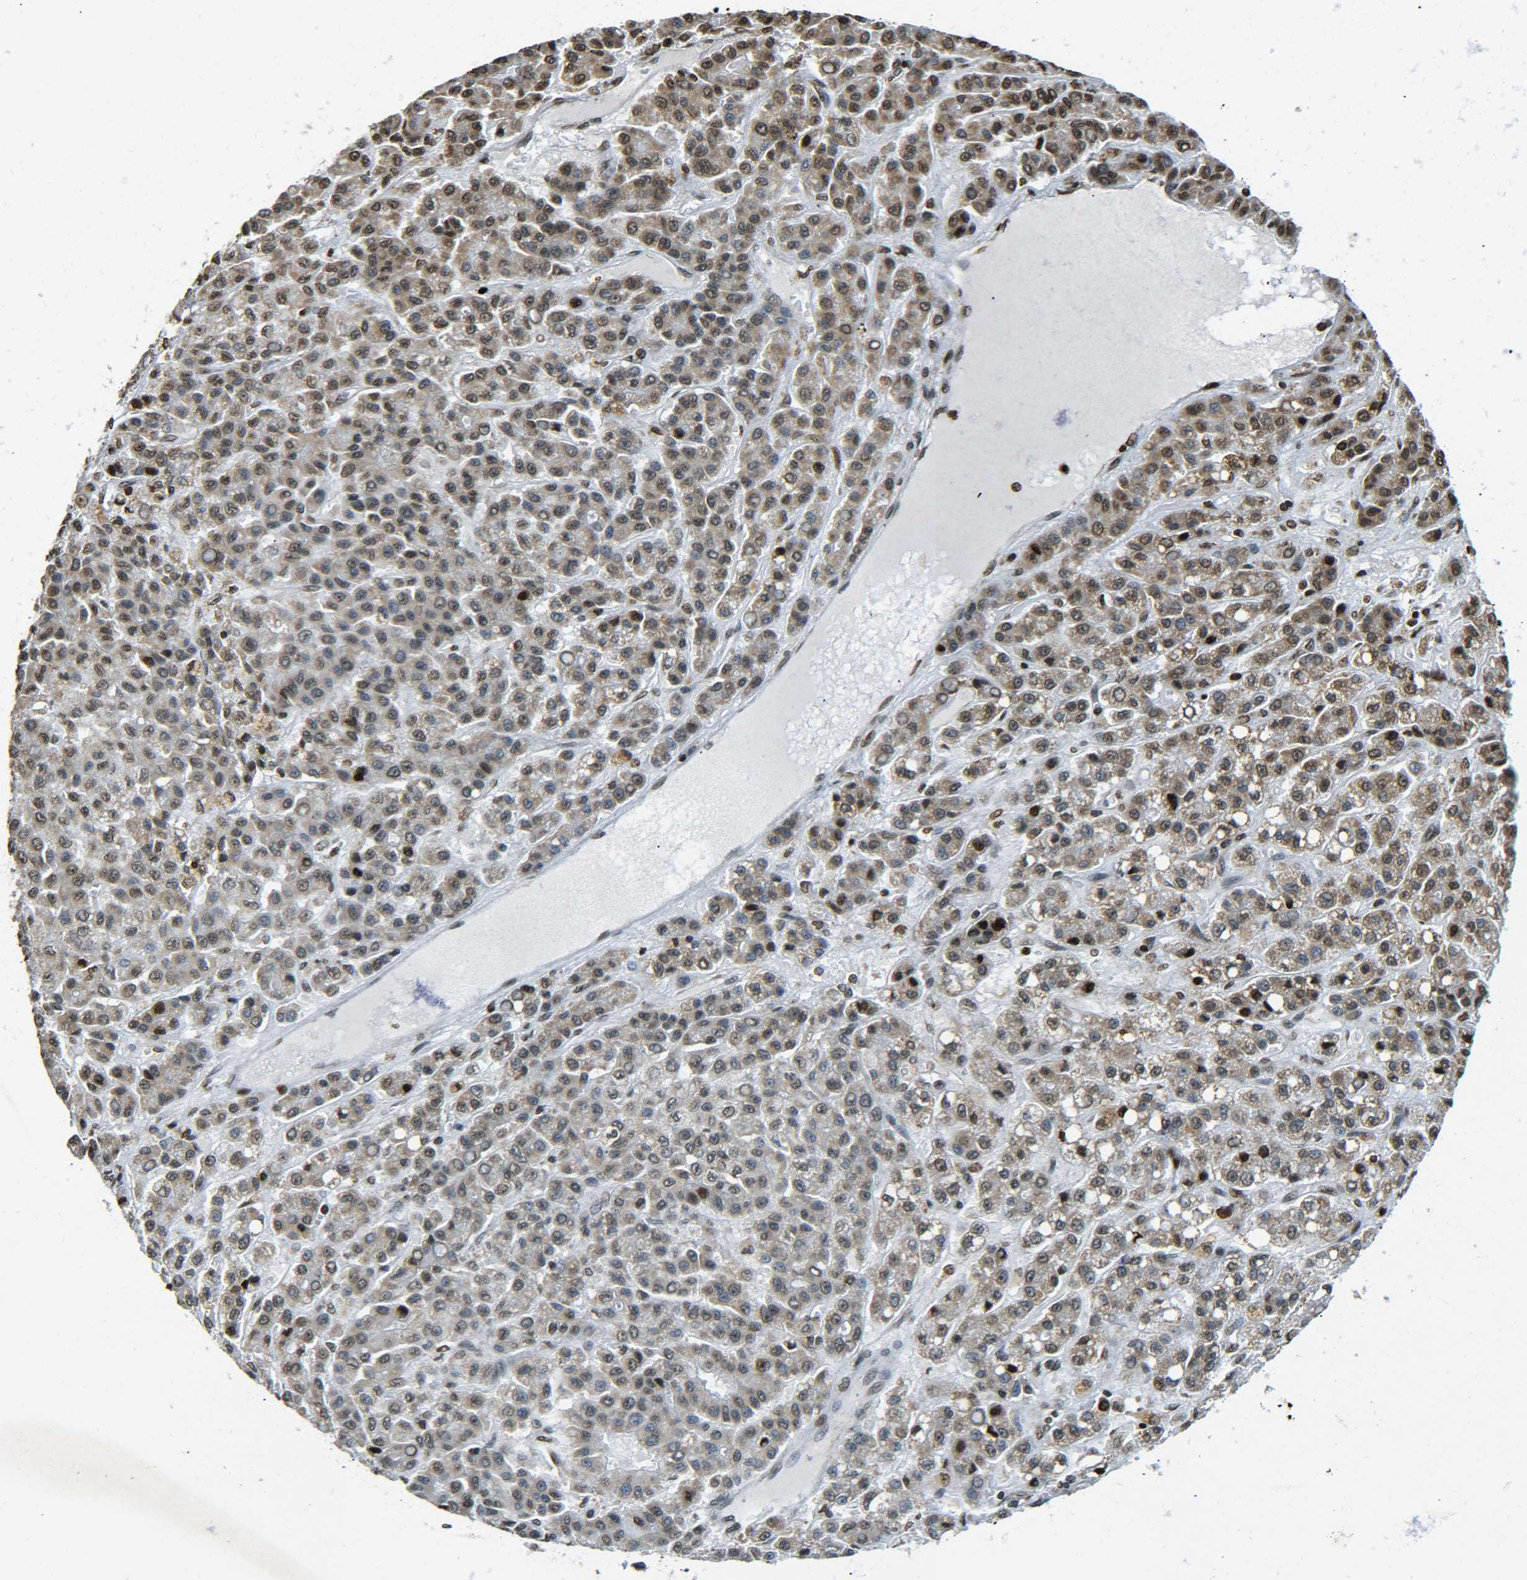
{"staining": {"intensity": "strong", "quantity": "25%-75%", "location": "cytoplasmic/membranous,nuclear"}, "tissue": "liver cancer", "cell_type": "Tumor cells", "image_type": "cancer", "snomed": [{"axis": "morphology", "description": "Carcinoma, Hepatocellular, NOS"}, {"axis": "topography", "description": "Liver"}], "caption": "Brown immunohistochemical staining in liver cancer (hepatocellular carcinoma) exhibits strong cytoplasmic/membranous and nuclear positivity in about 25%-75% of tumor cells.", "gene": "NEUROG2", "patient": {"sex": "male", "age": 70}}